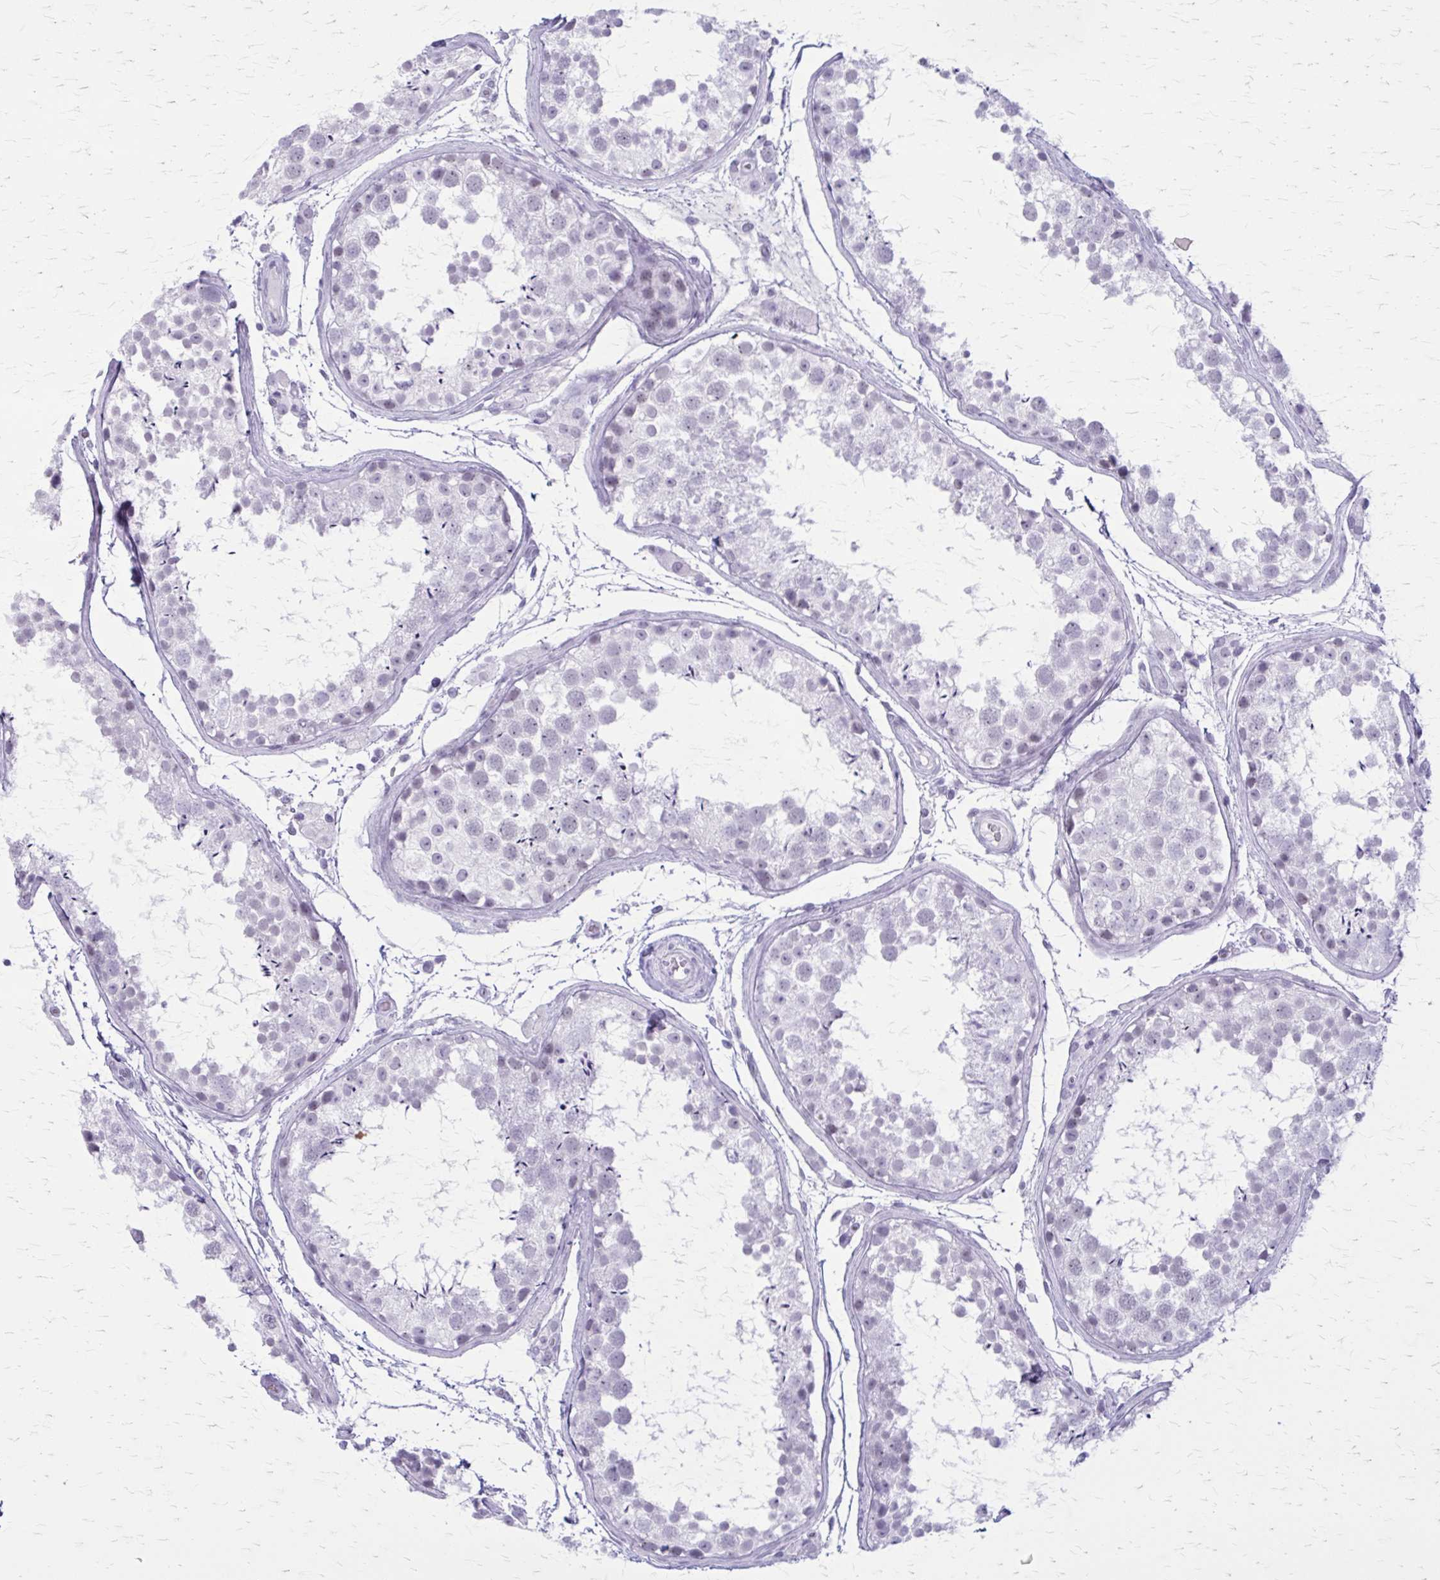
{"staining": {"intensity": "negative", "quantity": "none", "location": "none"}, "tissue": "testis", "cell_type": "Cells in seminiferous ducts", "image_type": "normal", "snomed": [{"axis": "morphology", "description": "Normal tissue, NOS"}, {"axis": "topography", "description": "Testis"}], "caption": "A high-resolution image shows IHC staining of unremarkable testis, which demonstrates no significant staining in cells in seminiferous ducts.", "gene": "GAD1", "patient": {"sex": "male", "age": 29}}